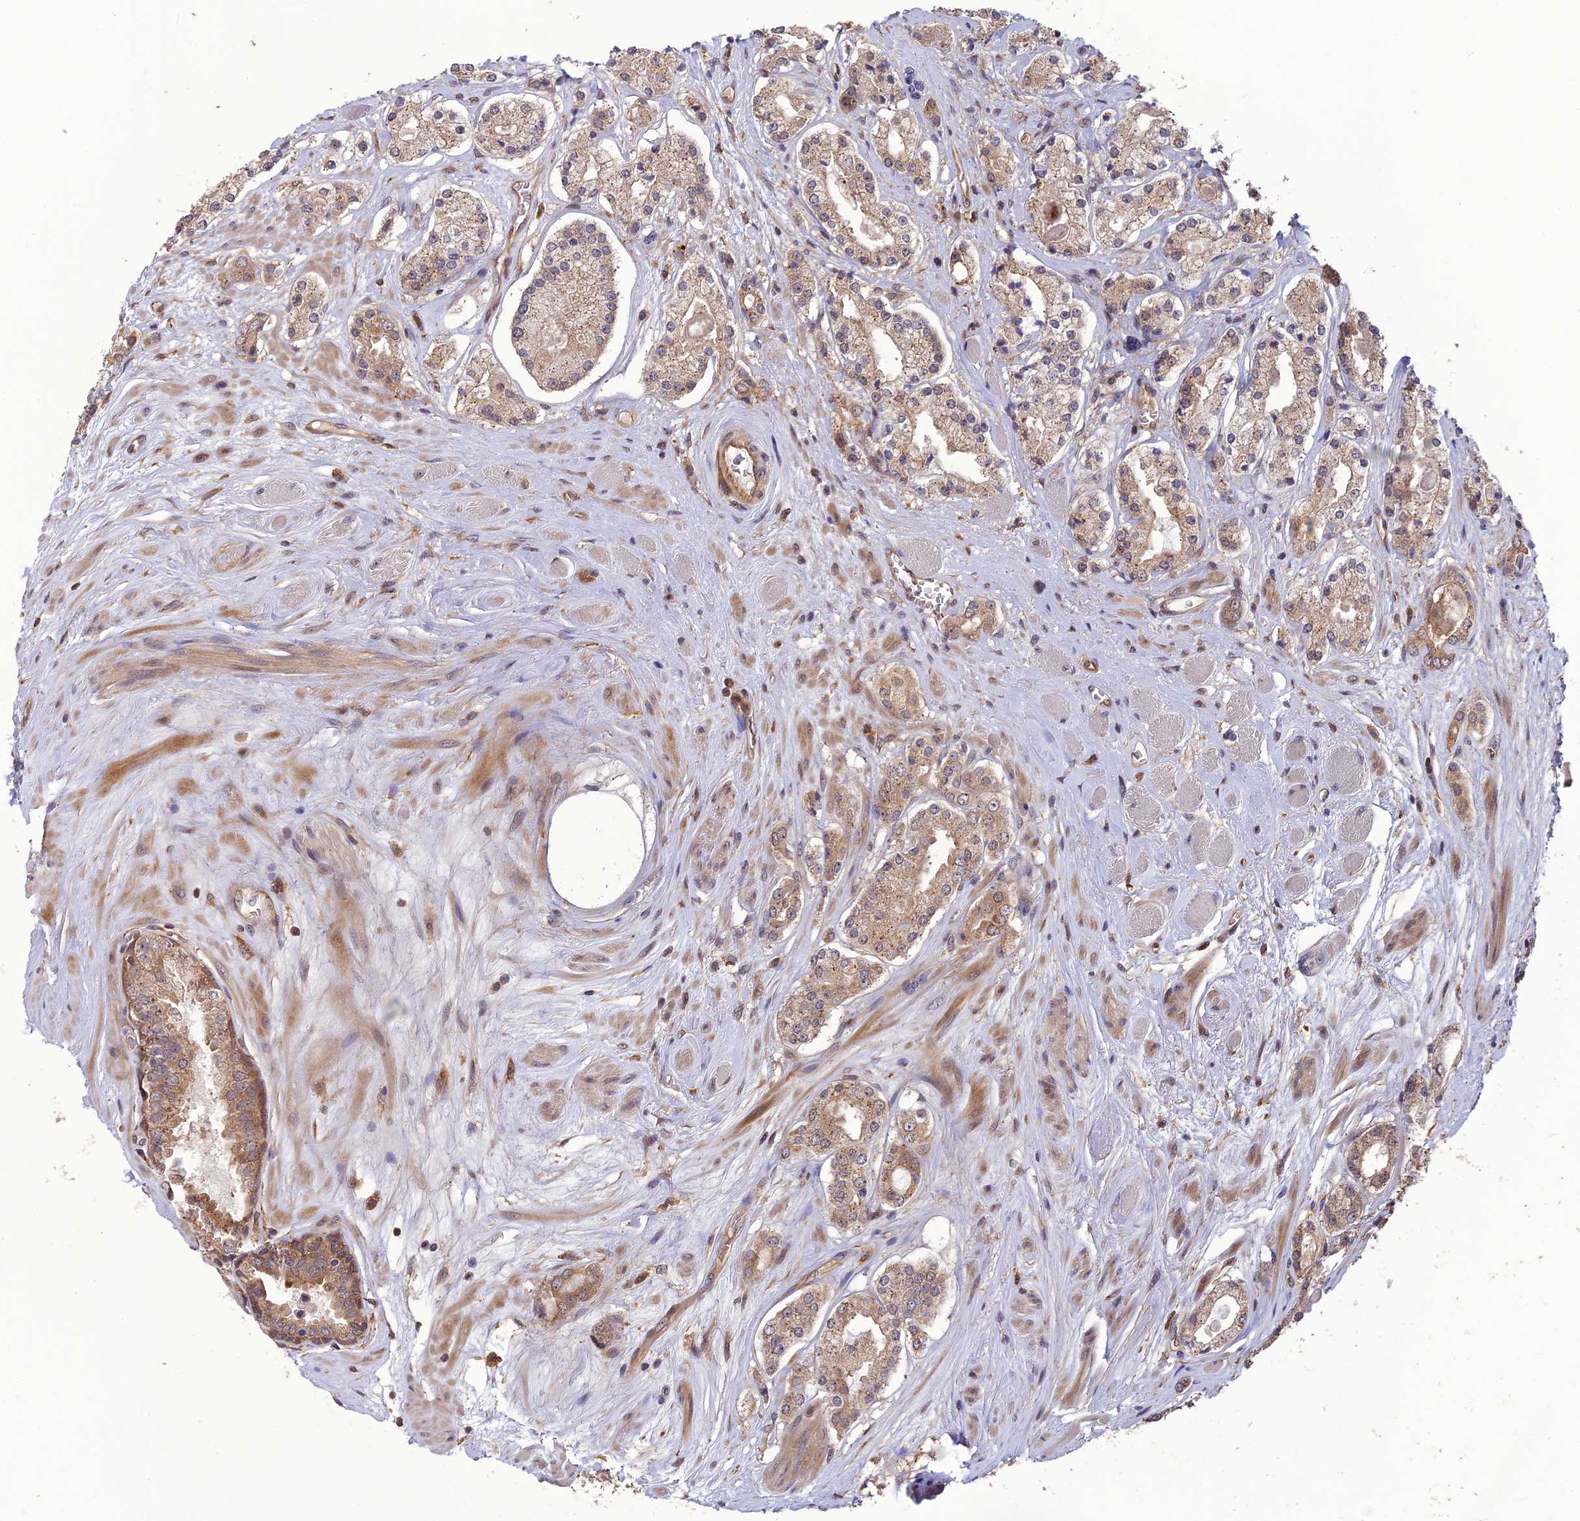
{"staining": {"intensity": "weak", "quantity": ">75%", "location": "cytoplasmic/membranous"}, "tissue": "prostate cancer", "cell_type": "Tumor cells", "image_type": "cancer", "snomed": [{"axis": "morphology", "description": "Adenocarcinoma, High grade"}, {"axis": "topography", "description": "Prostate"}], "caption": "Prostate adenocarcinoma (high-grade) stained with a protein marker displays weak staining in tumor cells.", "gene": "LIN37", "patient": {"sex": "male", "age": 67}}